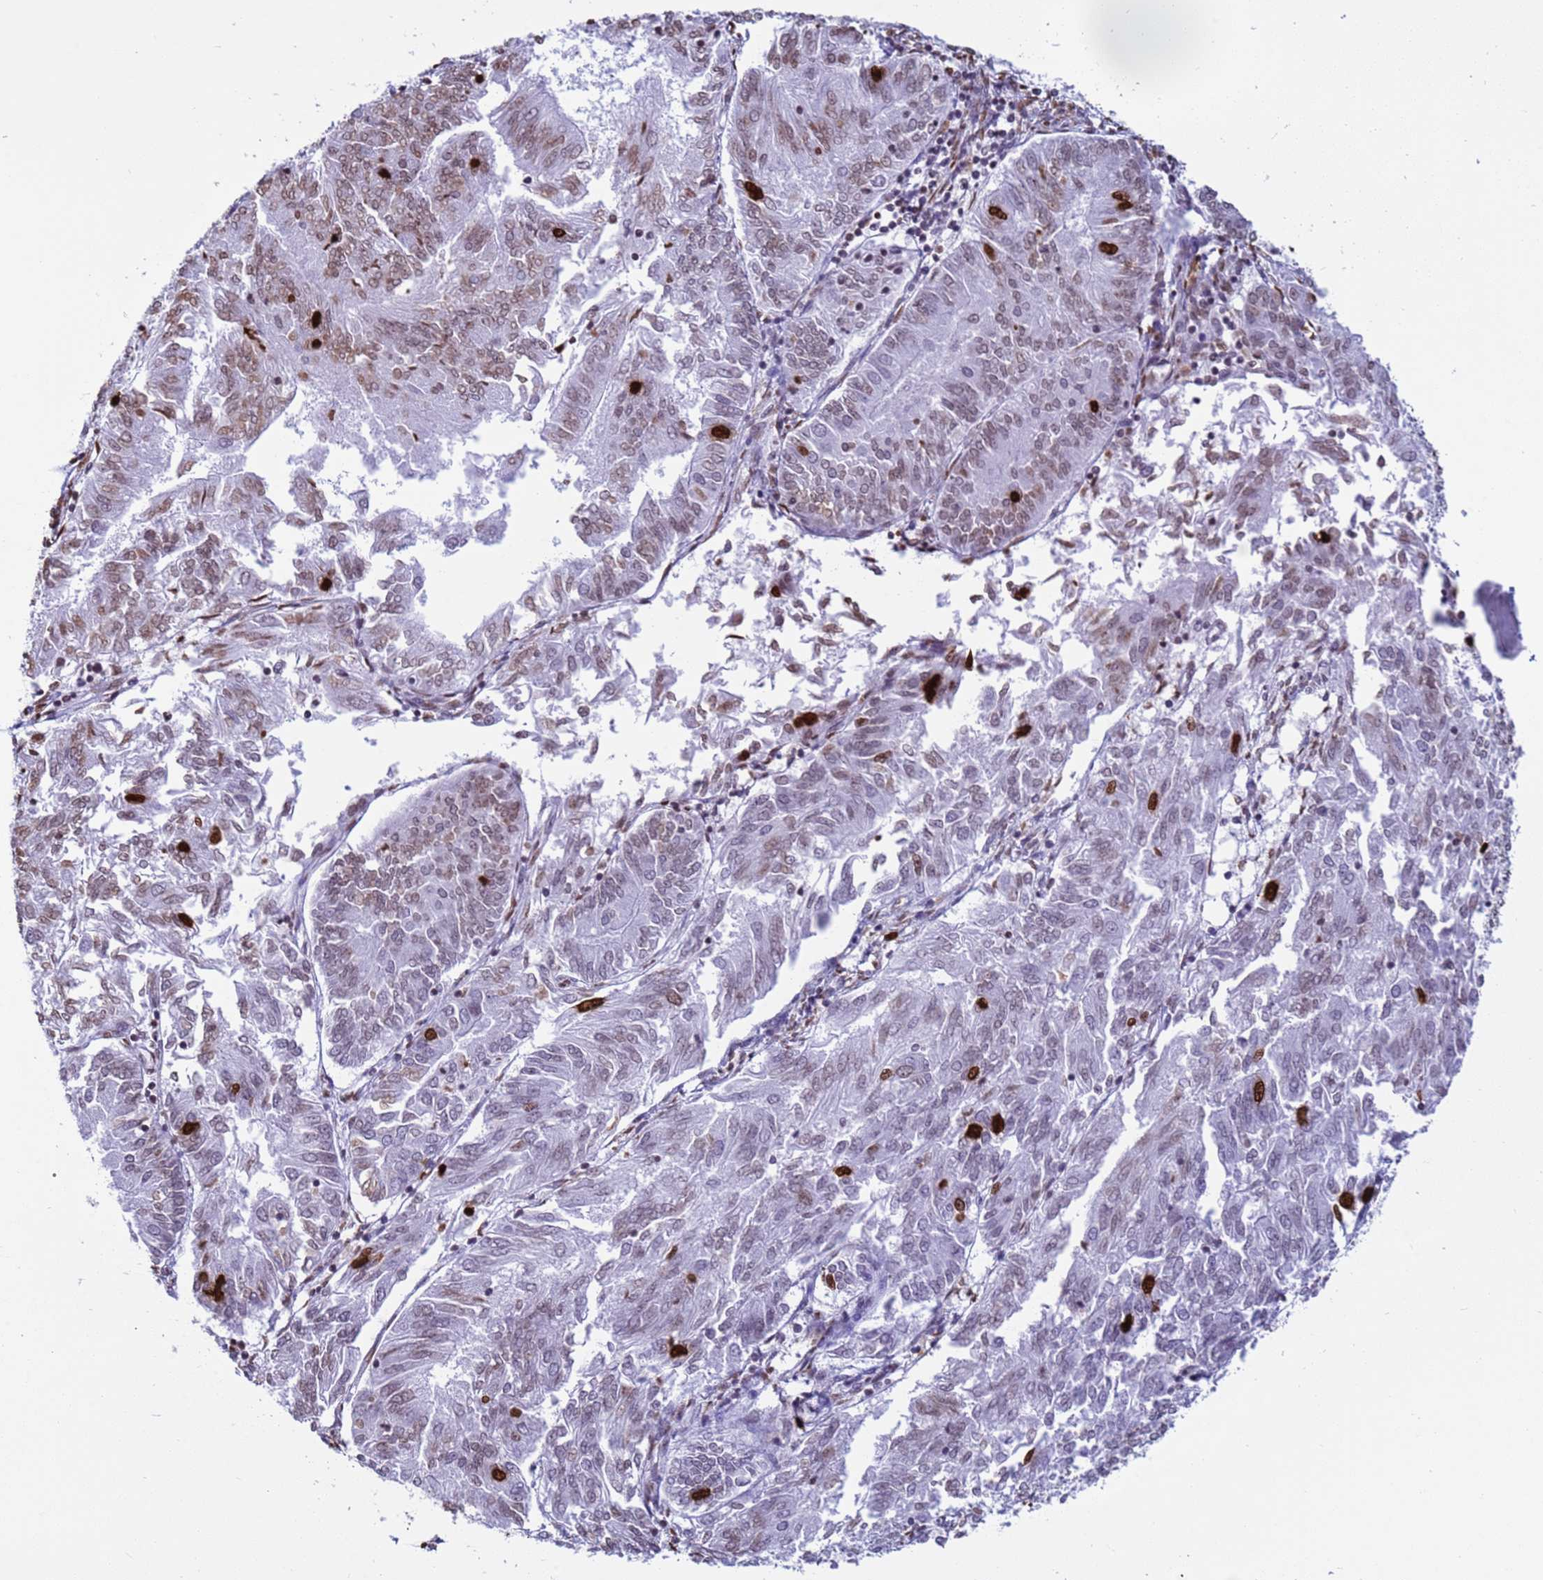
{"staining": {"intensity": "strong", "quantity": "<25%", "location": "nuclear"}, "tissue": "endometrial cancer", "cell_type": "Tumor cells", "image_type": "cancer", "snomed": [{"axis": "morphology", "description": "Adenocarcinoma, NOS"}, {"axis": "topography", "description": "Endometrium"}], "caption": "Tumor cells exhibit strong nuclear positivity in approximately <25% of cells in endometrial cancer.", "gene": "H4C8", "patient": {"sex": "female", "age": 58}}